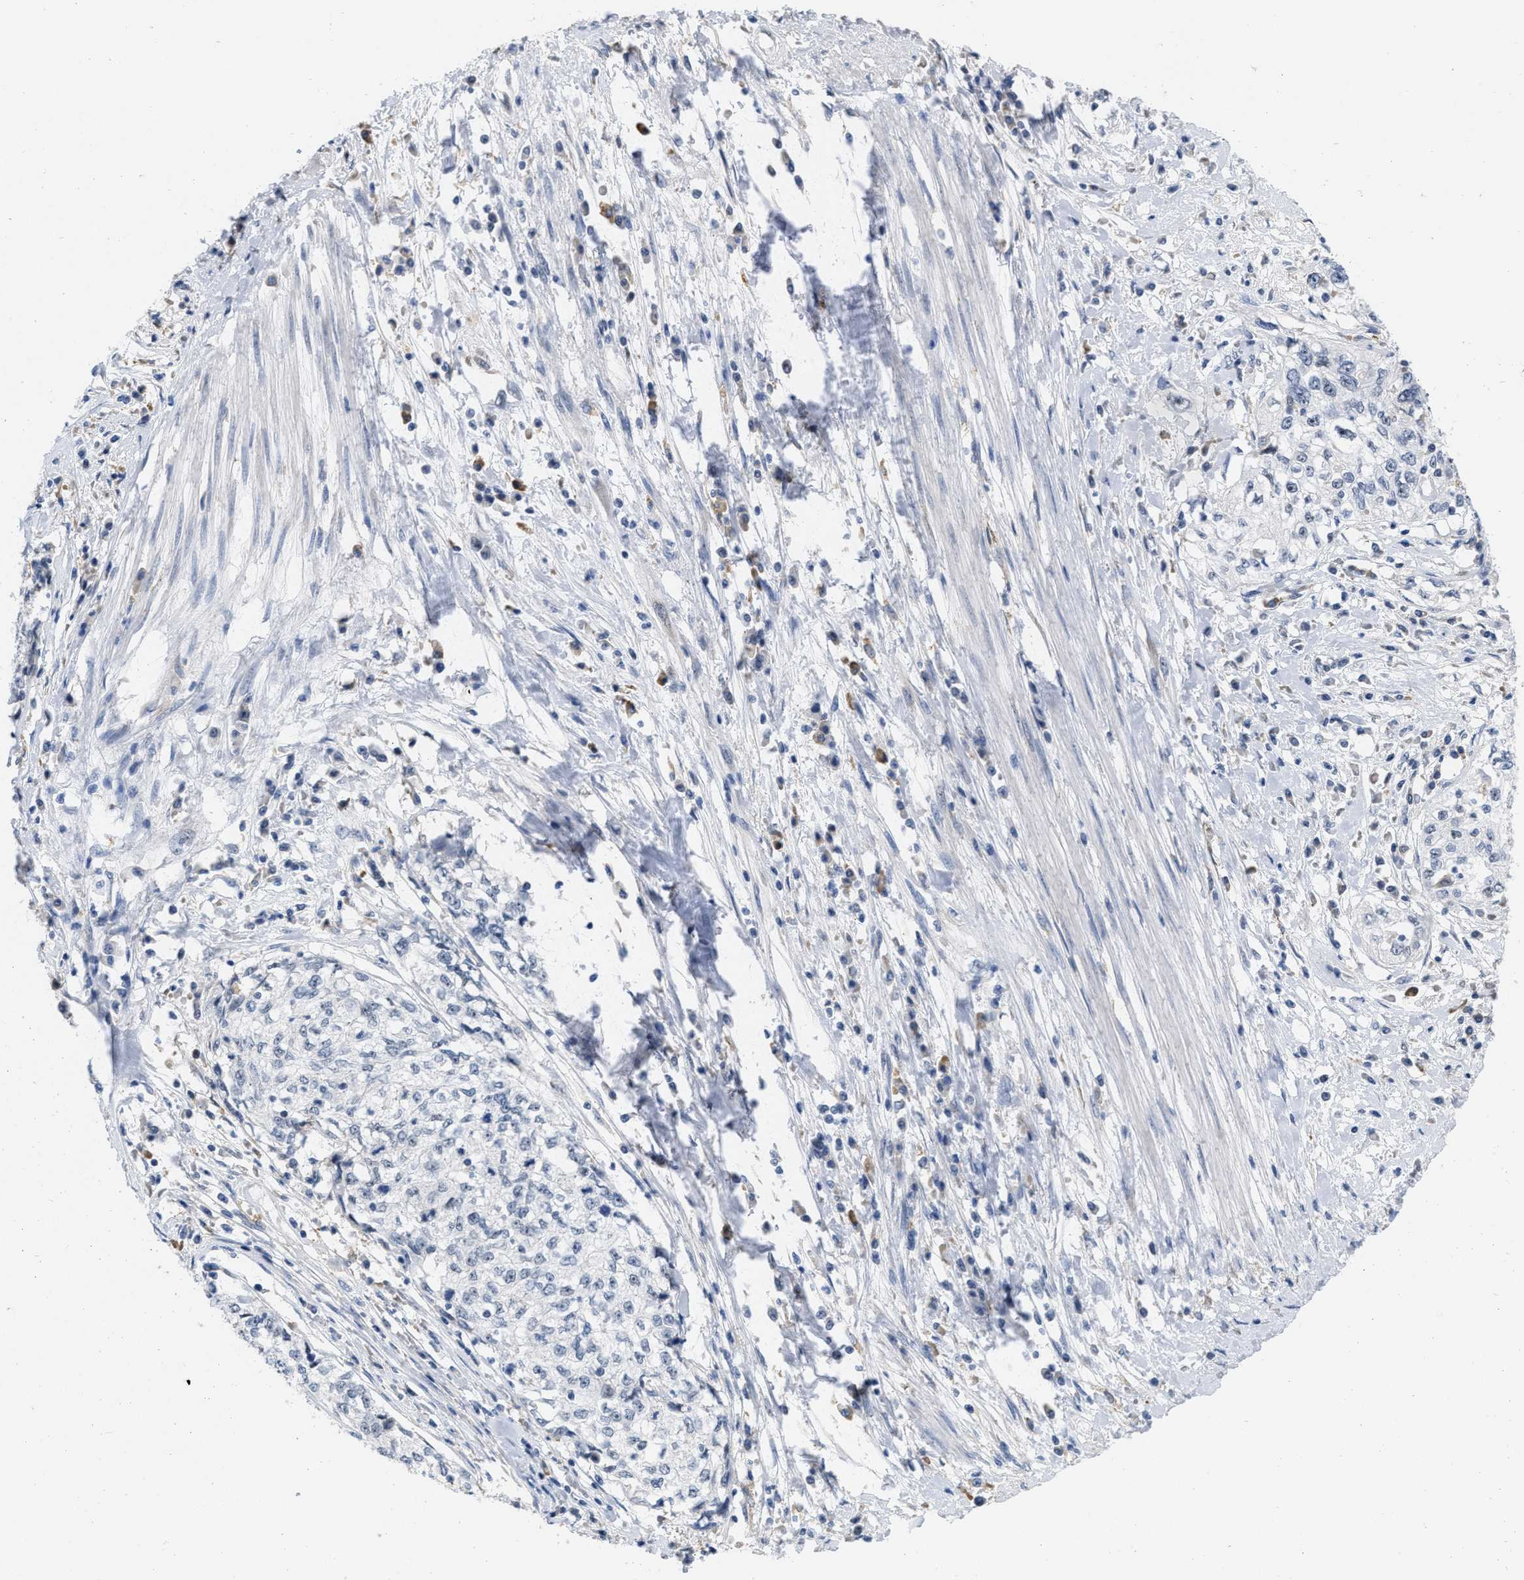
{"staining": {"intensity": "negative", "quantity": "none", "location": "none"}, "tissue": "cervical cancer", "cell_type": "Tumor cells", "image_type": "cancer", "snomed": [{"axis": "morphology", "description": "Squamous cell carcinoma, NOS"}, {"axis": "topography", "description": "Cervix"}], "caption": "Cervical cancer was stained to show a protein in brown. There is no significant positivity in tumor cells.", "gene": "ELAC2", "patient": {"sex": "female", "age": 57}}